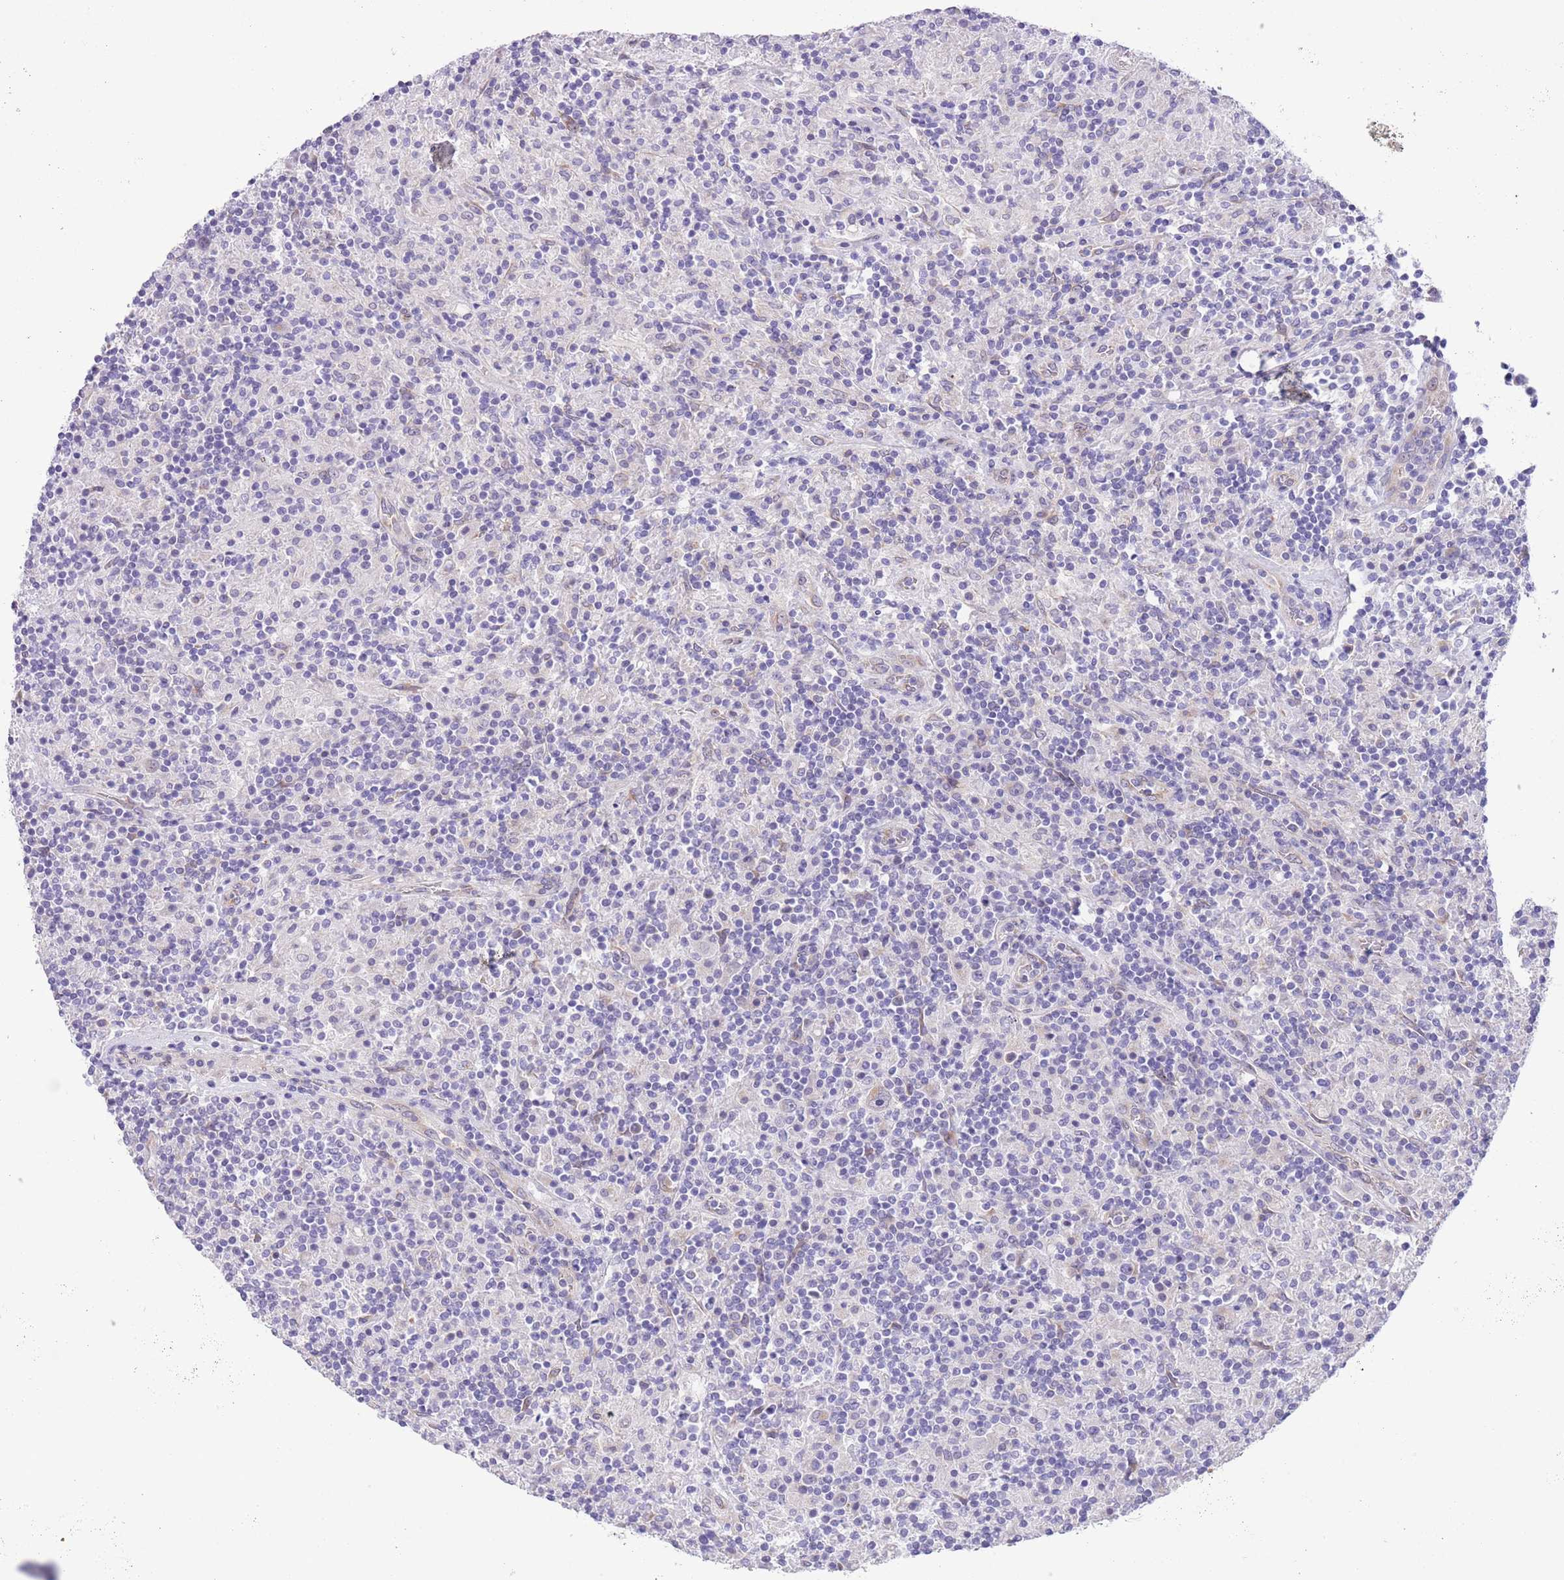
{"staining": {"intensity": "negative", "quantity": "none", "location": "none"}, "tissue": "lymphoma", "cell_type": "Tumor cells", "image_type": "cancer", "snomed": [{"axis": "morphology", "description": "Hodgkin's disease, NOS"}, {"axis": "topography", "description": "Lymph node"}], "caption": "A micrograph of human Hodgkin's disease is negative for staining in tumor cells. The staining is performed using DAB brown chromogen with nuclei counter-stained in using hematoxylin.", "gene": "WWOX", "patient": {"sex": "male", "age": 70}}